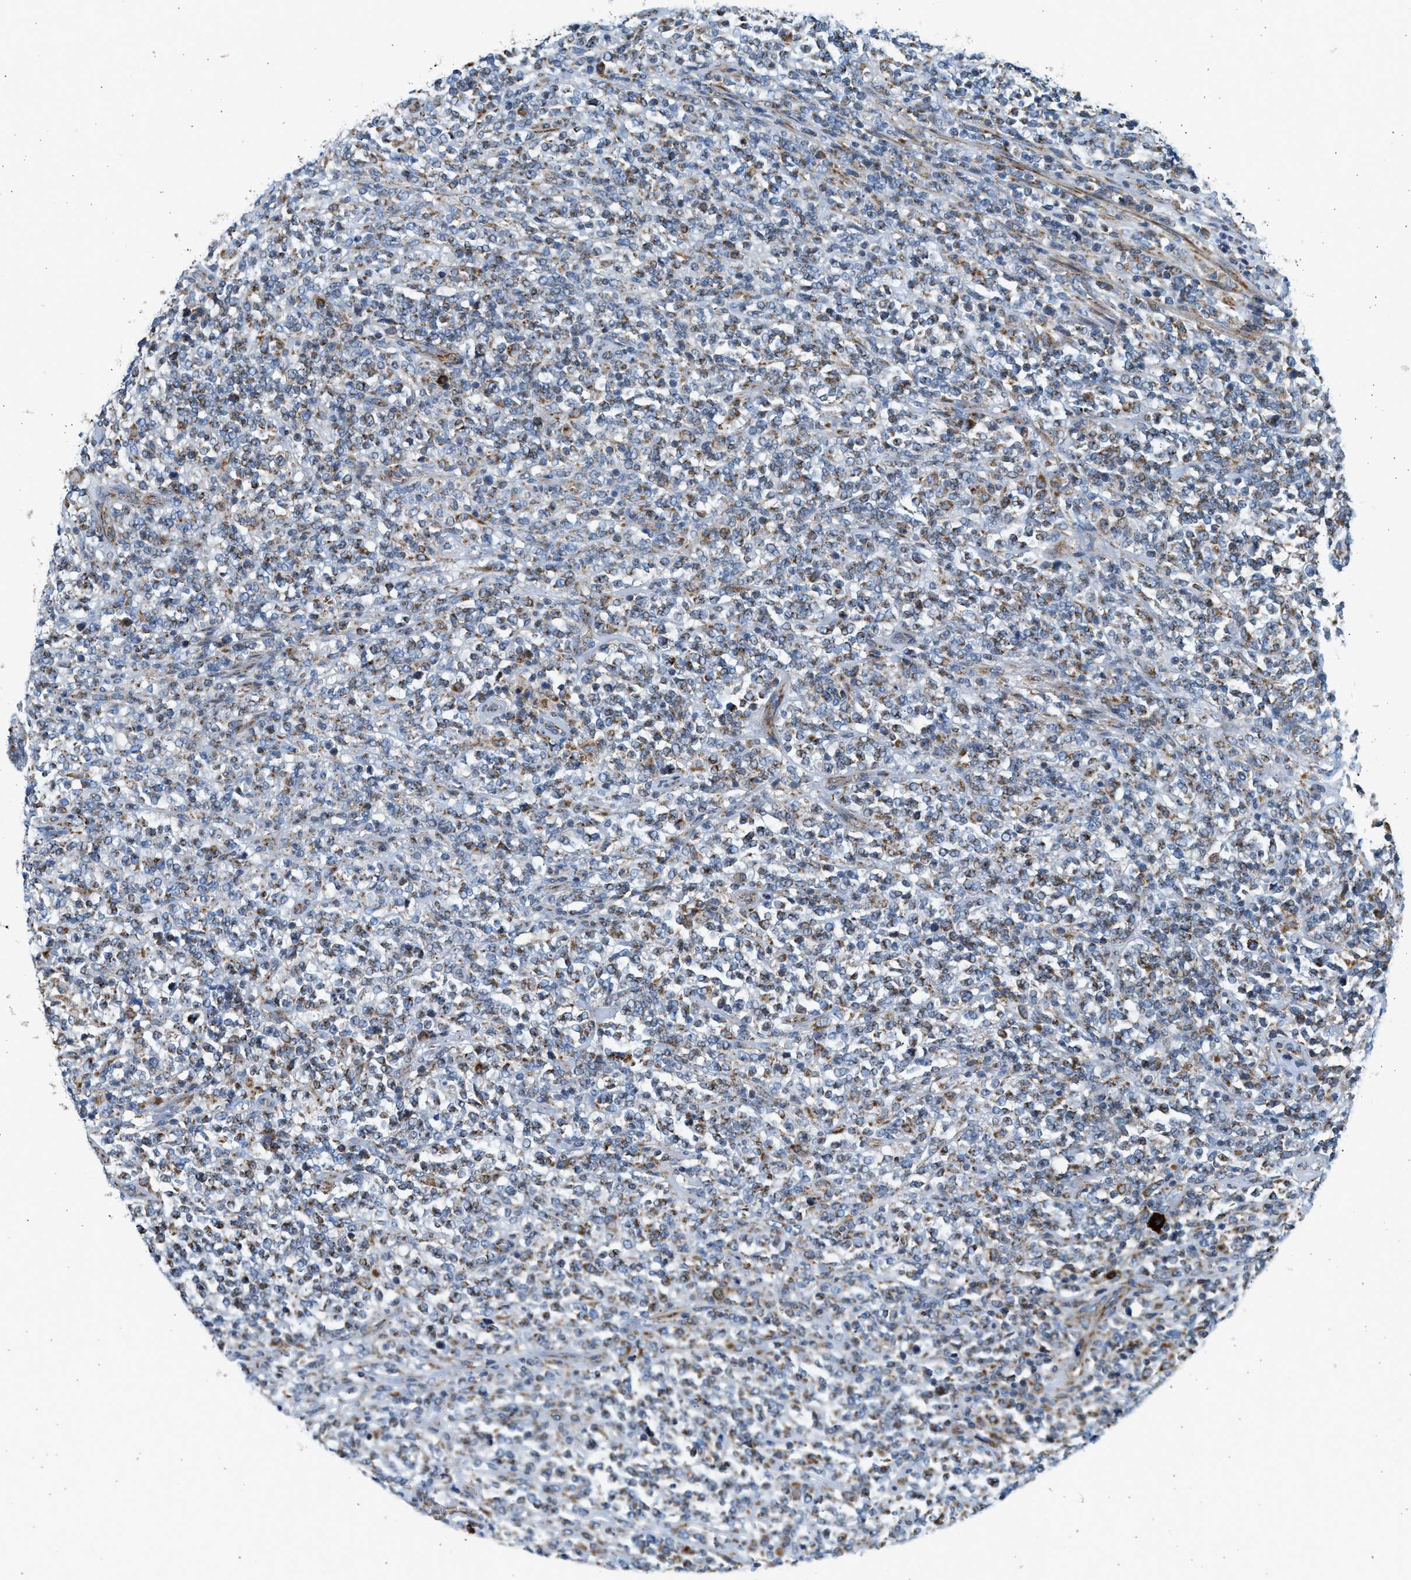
{"staining": {"intensity": "moderate", "quantity": "25%-75%", "location": "cytoplasmic/membranous"}, "tissue": "lymphoma", "cell_type": "Tumor cells", "image_type": "cancer", "snomed": [{"axis": "morphology", "description": "Malignant lymphoma, non-Hodgkin's type, High grade"}, {"axis": "topography", "description": "Soft tissue"}], "caption": "Human lymphoma stained with a protein marker shows moderate staining in tumor cells.", "gene": "KCNMB3", "patient": {"sex": "male", "age": 18}}